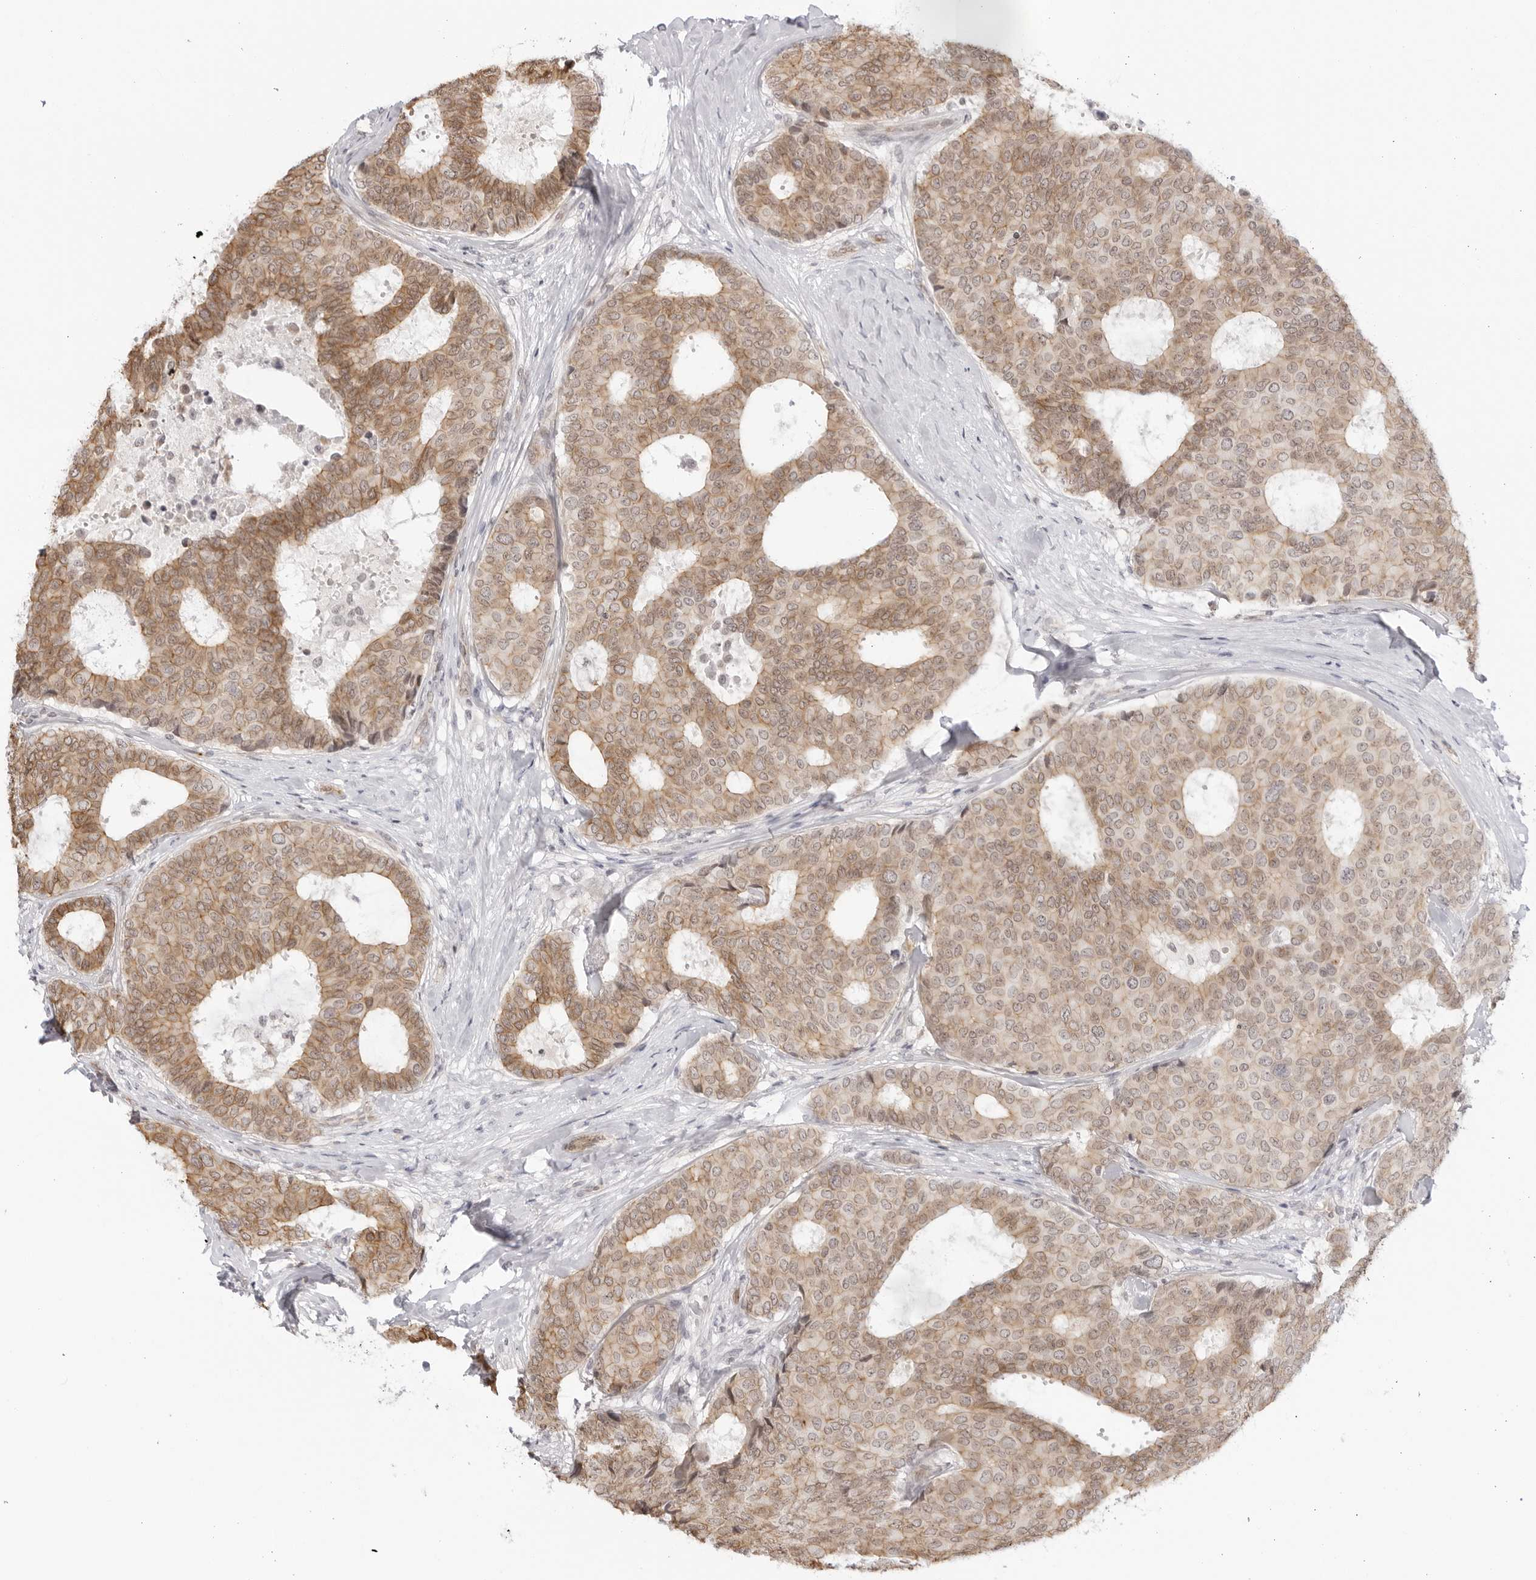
{"staining": {"intensity": "moderate", "quantity": ">75%", "location": "cytoplasmic/membranous"}, "tissue": "breast cancer", "cell_type": "Tumor cells", "image_type": "cancer", "snomed": [{"axis": "morphology", "description": "Duct carcinoma"}, {"axis": "topography", "description": "Breast"}], "caption": "Invasive ductal carcinoma (breast) stained with immunohistochemistry (IHC) shows moderate cytoplasmic/membranous staining in about >75% of tumor cells. (brown staining indicates protein expression, while blue staining denotes nuclei).", "gene": "TRAPPC3", "patient": {"sex": "female", "age": 75}}